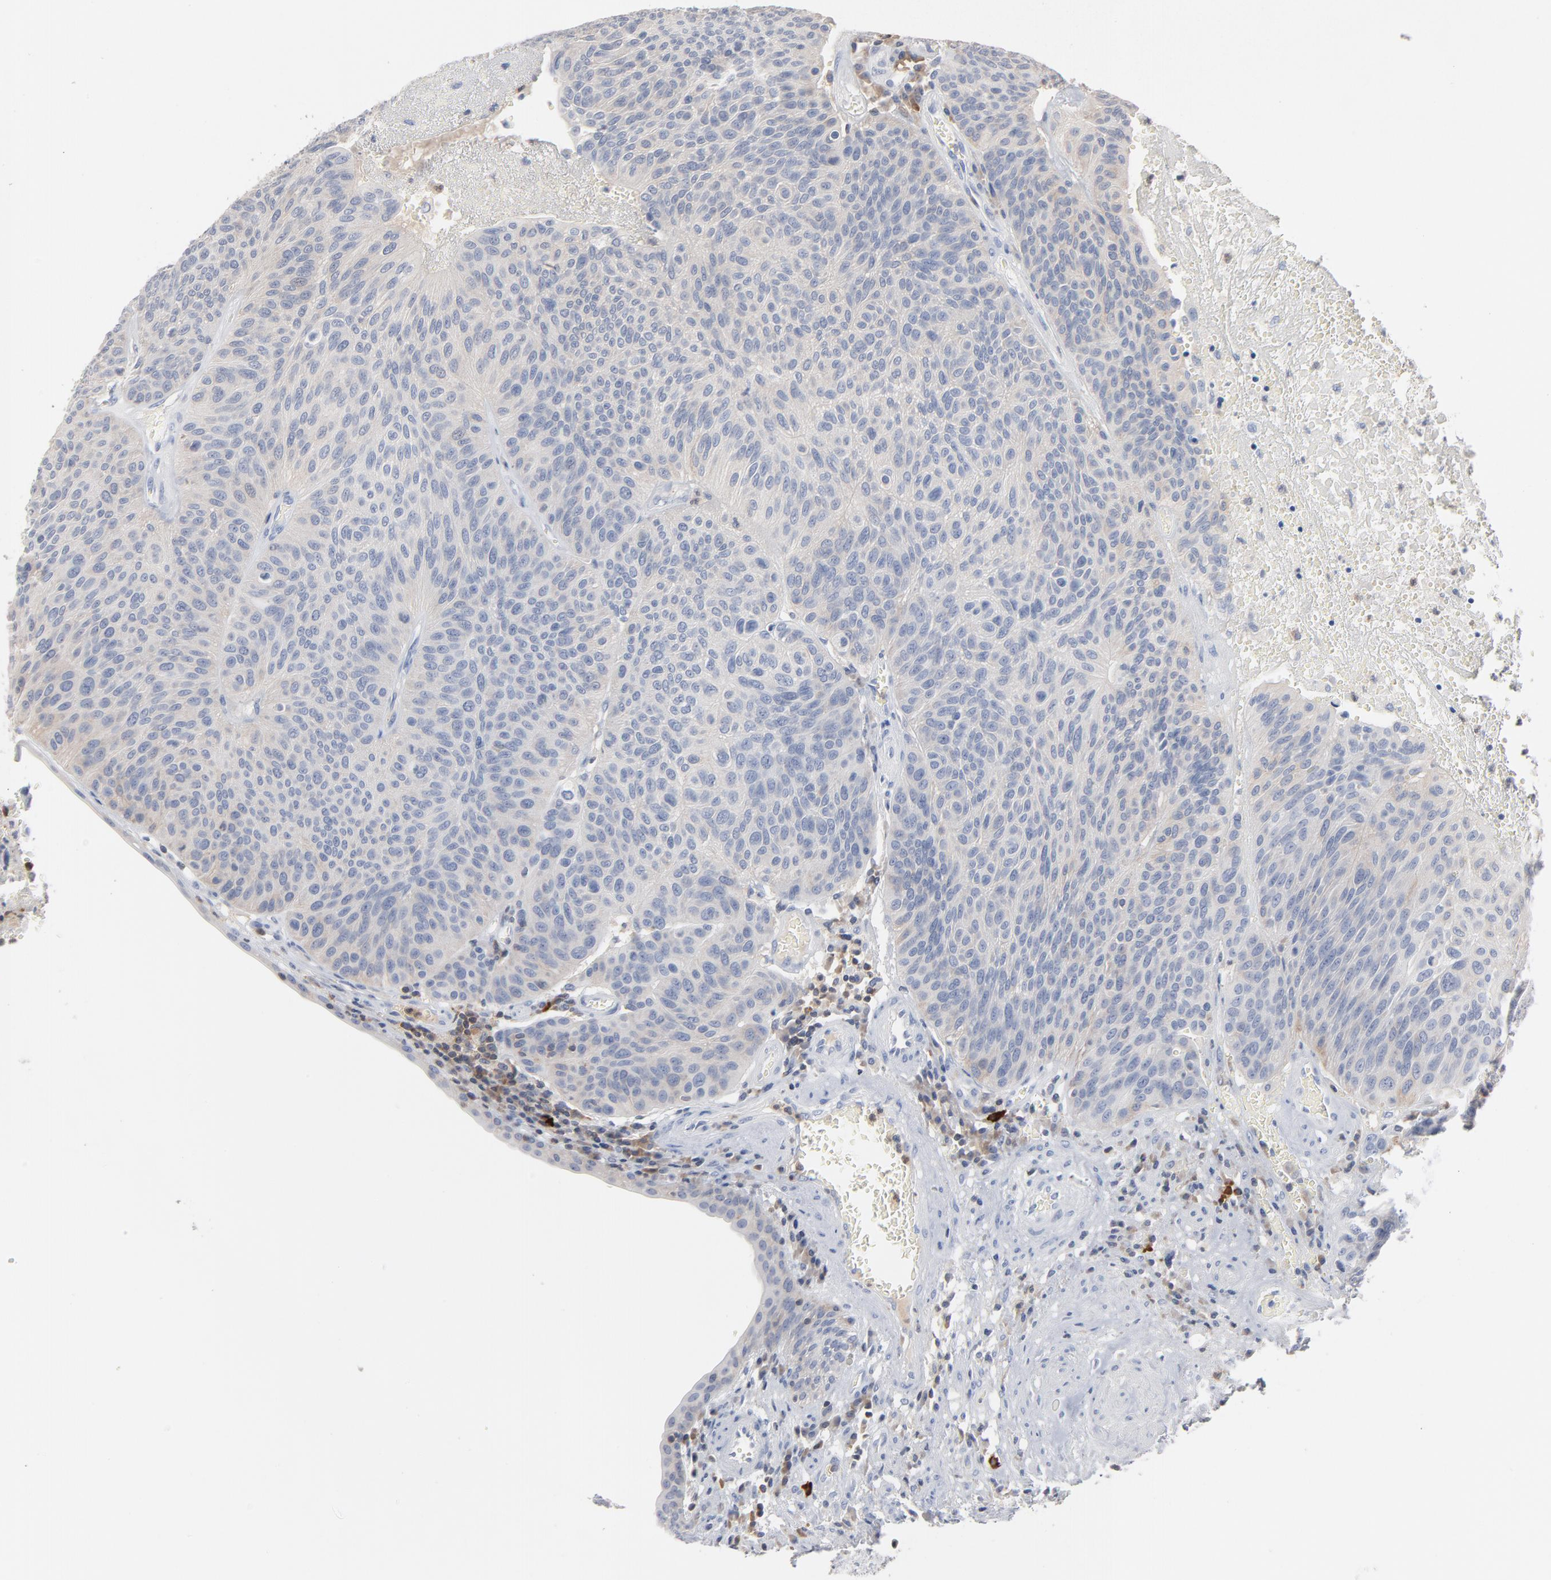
{"staining": {"intensity": "negative", "quantity": "none", "location": "none"}, "tissue": "urothelial cancer", "cell_type": "Tumor cells", "image_type": "cancer", "snomed": [{"axis": "morphology", "description": "Urothelial carcinoma, High grade"}, {"axis": "topography", "description": "Urinary bladder"}], "caption": "Human high-grade urothelial carcinoma stained for a protein using immunohistochemistry reveals no positivity in tumor cells.", "gene": "PTK2B", "patient": {"sex": "male", "age": 66}}